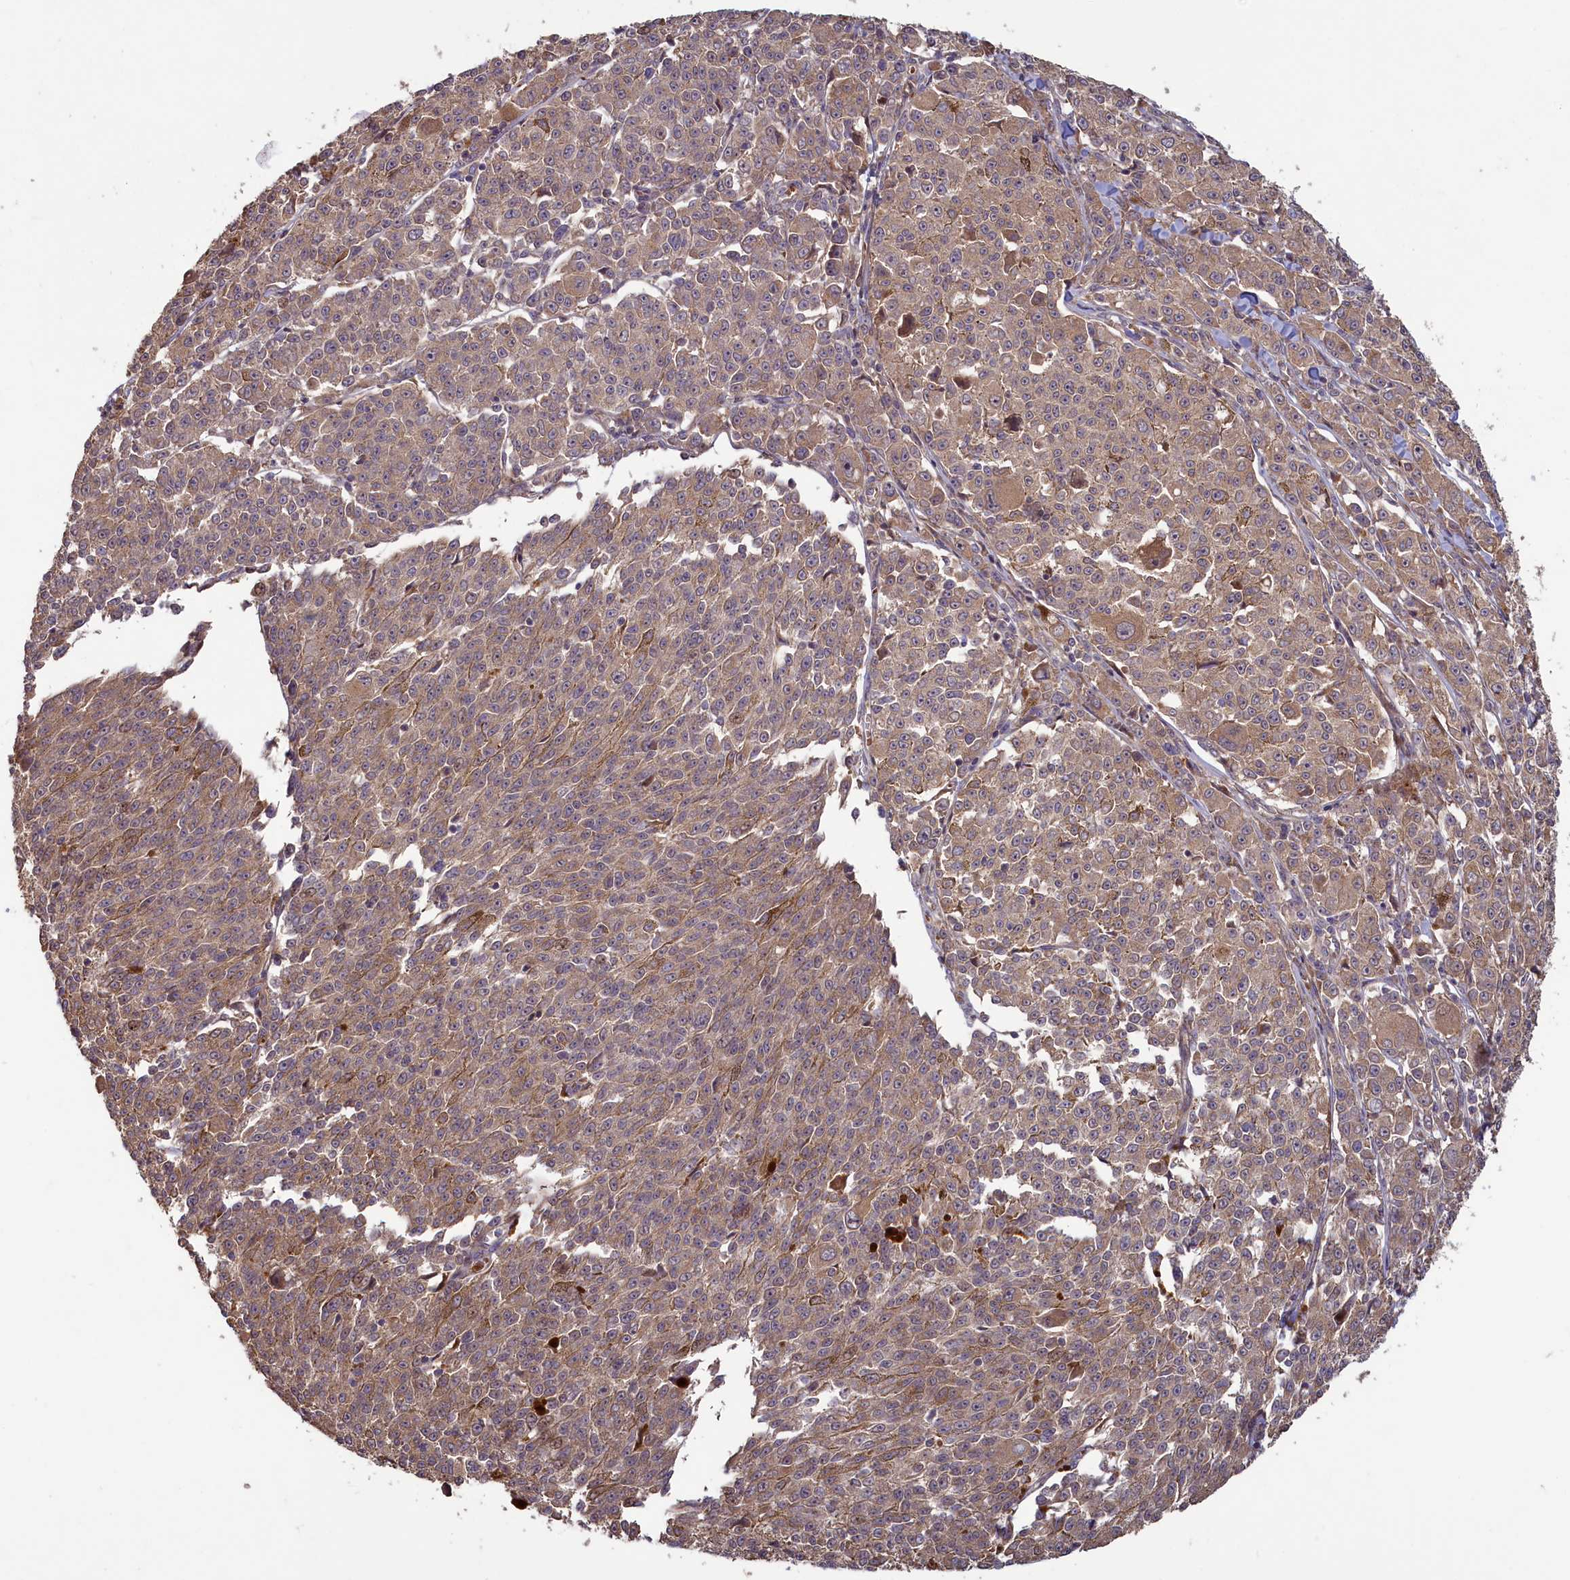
{"staining": {"intensity": "moderate", "quantity": ">75%", "location": "cytoplasmic/membranous"}, "tissue": "melanoma", "cell_type": "Tumor cells", "image_type": "cancer", "snomed": [{"axis": "morphology", "description": "Malignant melanoma, NOS"}, {"axis": "topography", "description": "Skin"}], "caption": "Tumor cells reveal medium levels of moderate cytoplasmic/membranous expression in approximately >75% of cells in human melanoma. Nuclei are stained in blue.", "gene": "CIAO2B", "patient": {"sex": "female", "age": 52}}